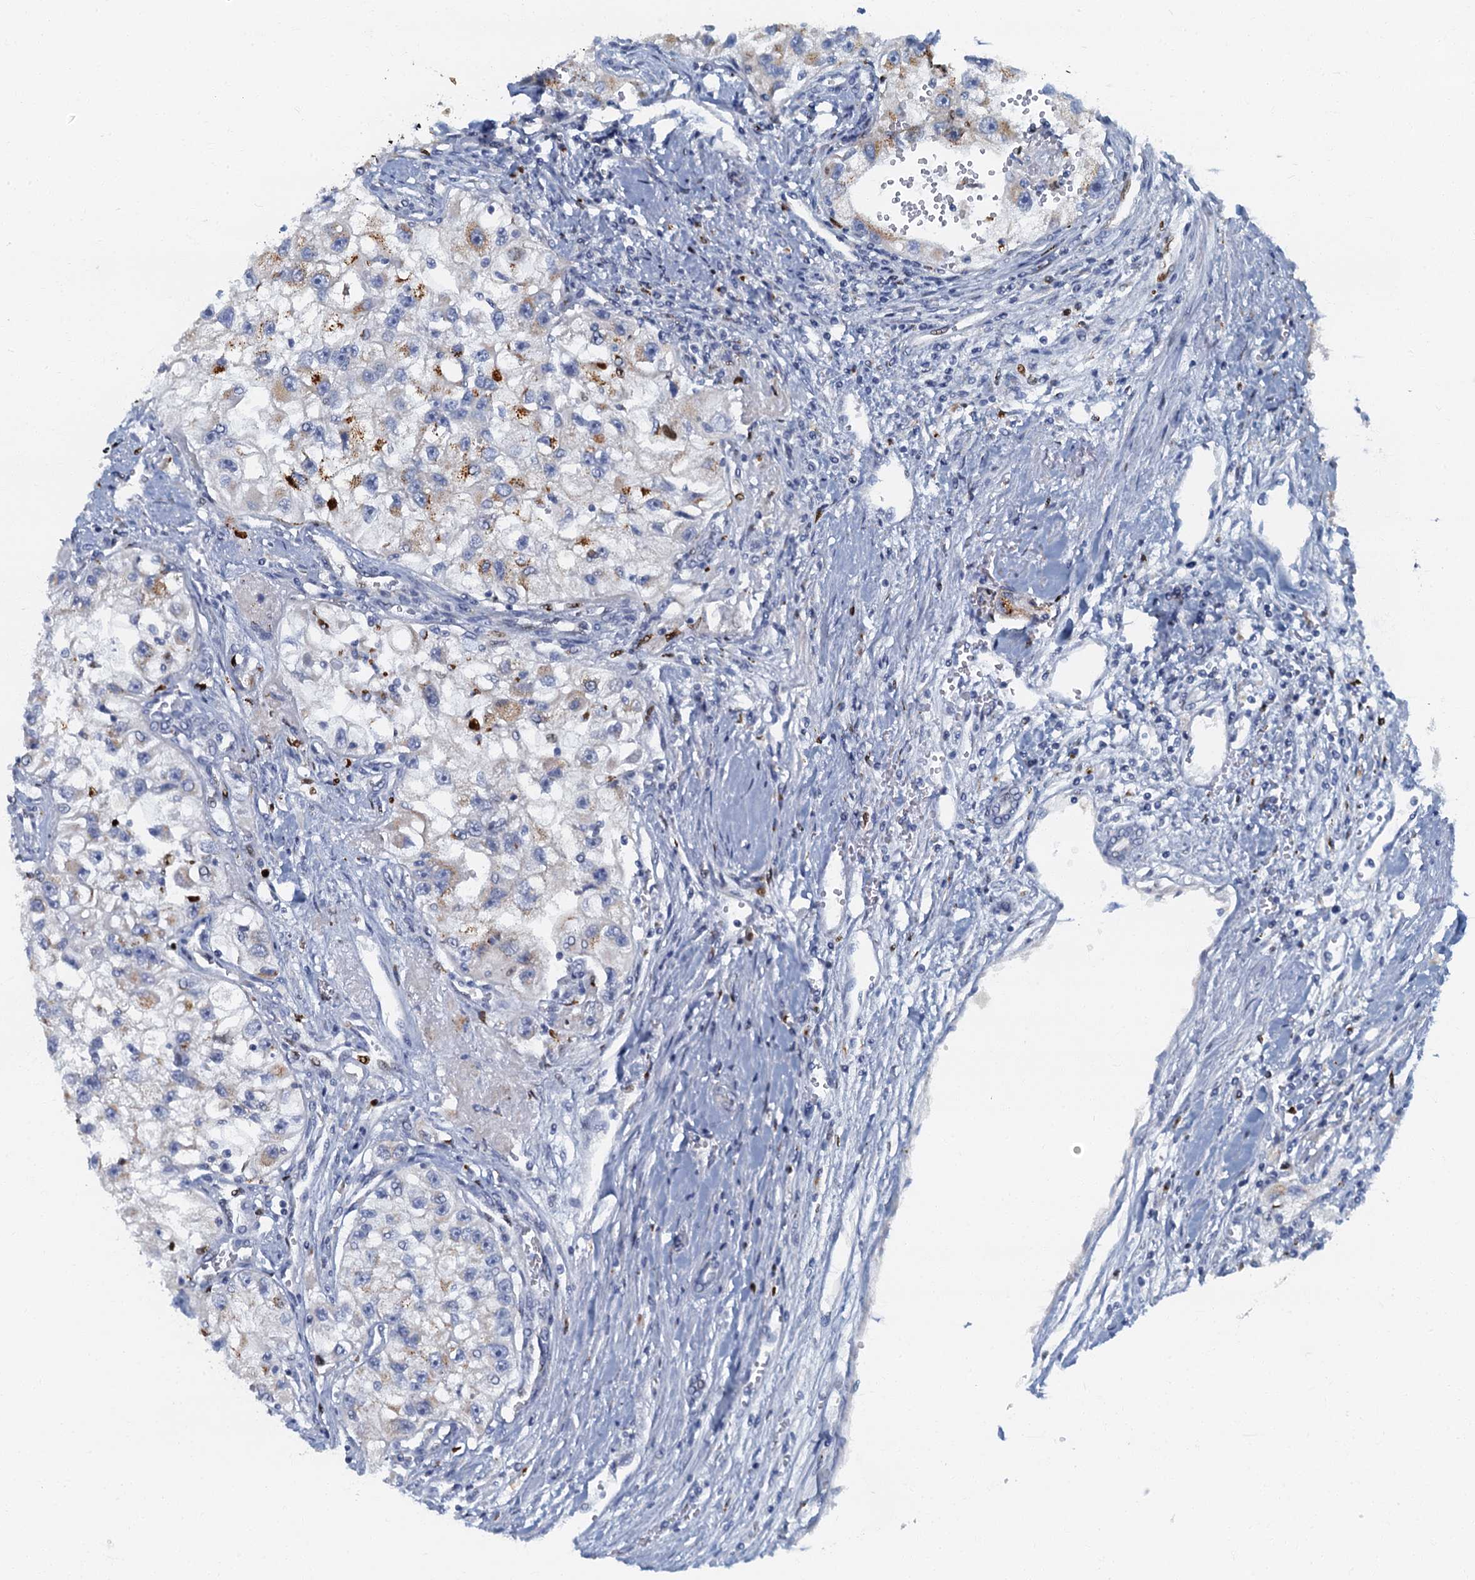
{"staining": {"intensity": "moderate", "quantity": "<25%", "location": "cytoplasmic/membranous"}, "tissue": "renal cancer", "cell_type": "Tumor cells", "image_type": "cancer", "snomed": [{"axis": "morphology", "description": "Adenocarcinoma, NOS"}, {"axis": "topography", "description": "Kidney"}], "caption": "Immunohistochemical staining of adenocarcinoma (renal) reveals moderate cytoplasmic/membranous protein expression in about <25% of tumor cells. The protein of interest is stained brown, and the nuclei are stained in blue (DAB IHC with brightfield microscopy, high magnification).", "gene": "LYPD3", "patient": {"sex": "male", "age": 63}}